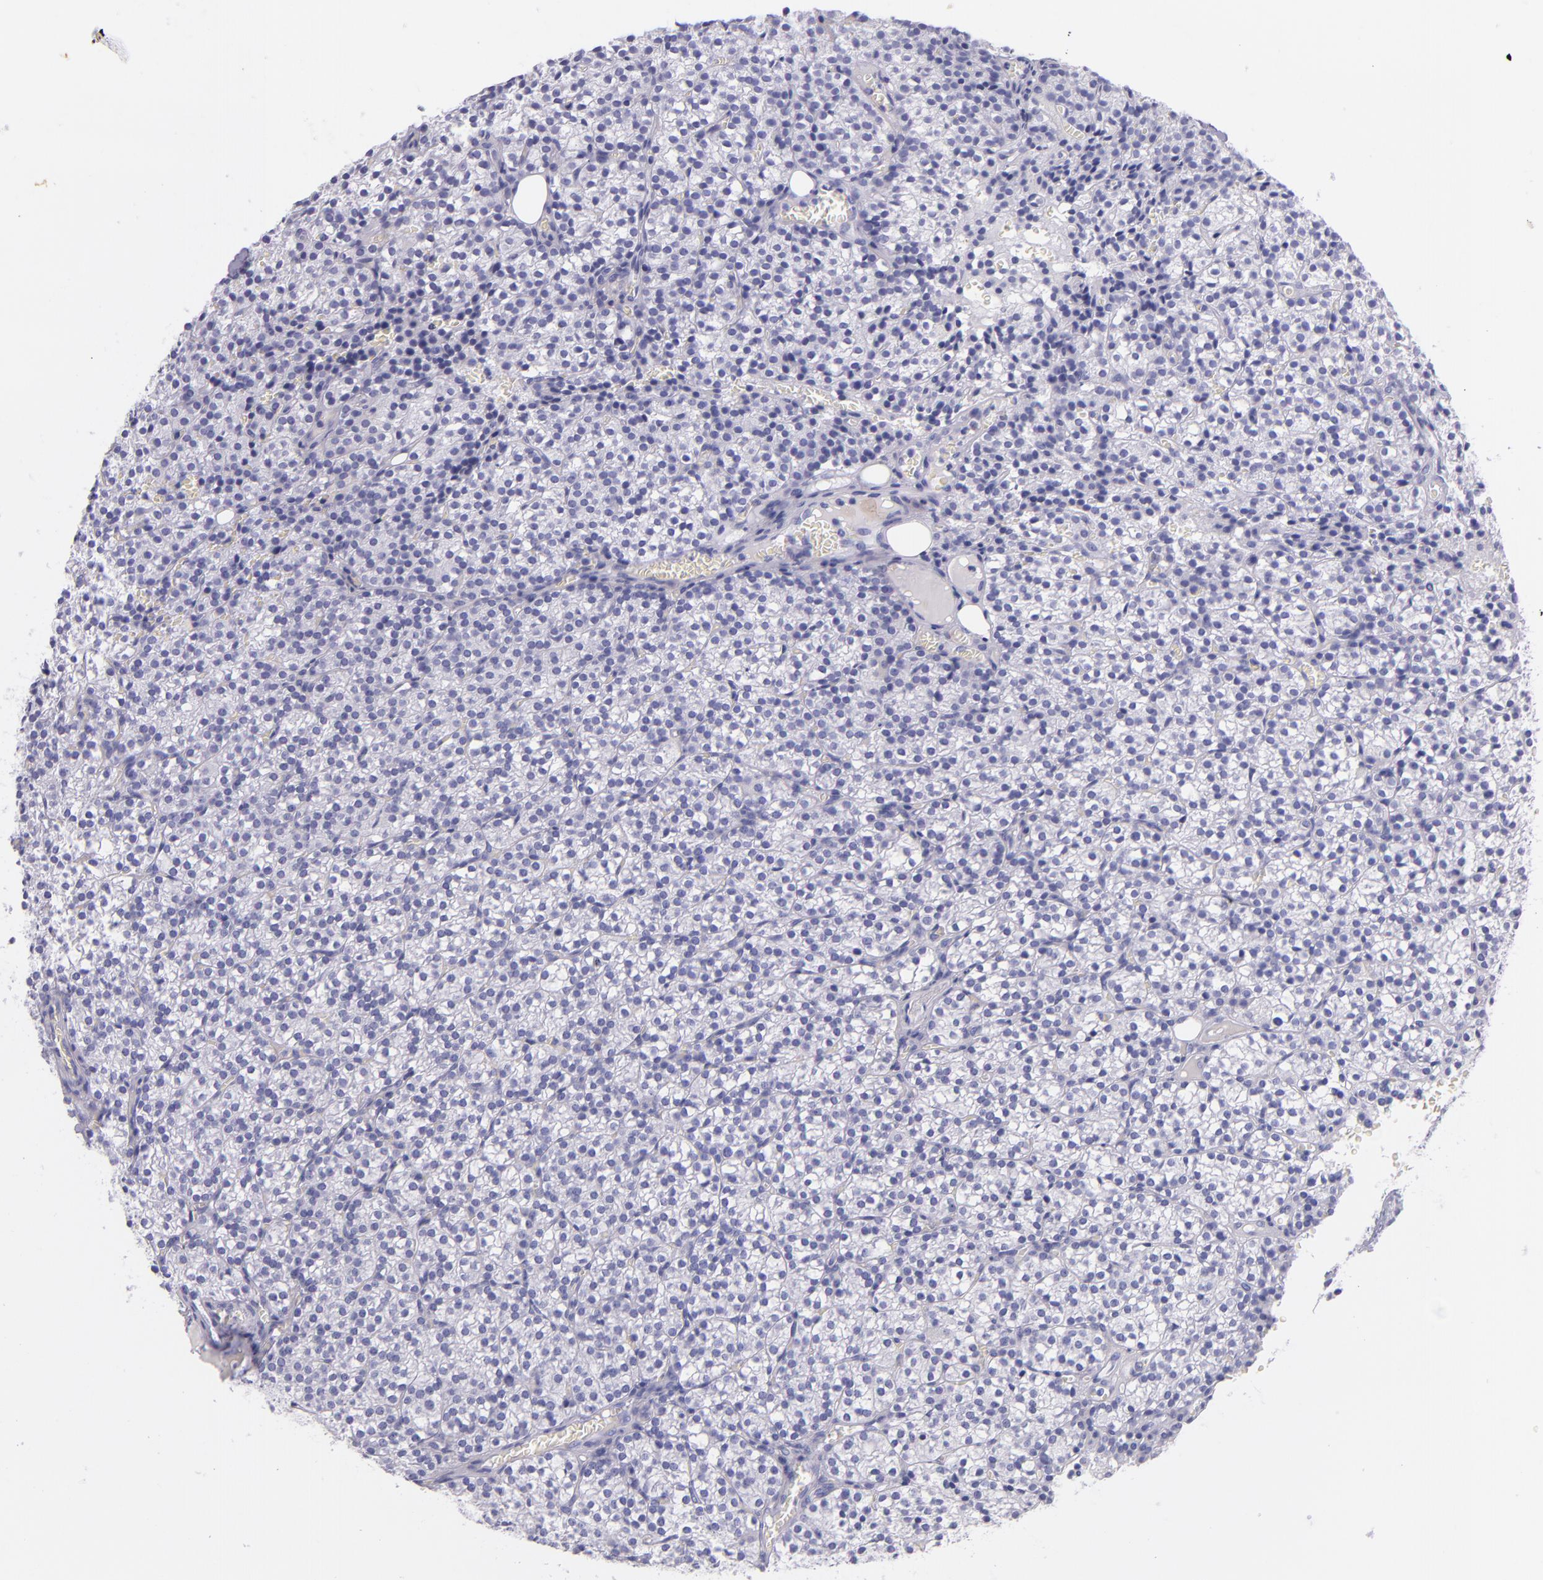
{"staining": {"intensity": "negative", "quantity": "none", "location": "none"}, "tissue": "parathyroid gland", "cell_type": "Glandular cells", "image_type": "normal", "snomed": [{"axis": "morphology", "description": "Normal tissue, NOS"}, {"axis": "topography", "description": "Parathyroid gland"}], "caption": "Immunohistochemical staining of benign parathyroid gland demonstrates no significant expression in glandular cells. (Brightfield microscopy of DAB immunohistochemistry (IHC) at high magnification).", "gene": "SFTPB", "patient": {"sex": "female", "age": 17}}